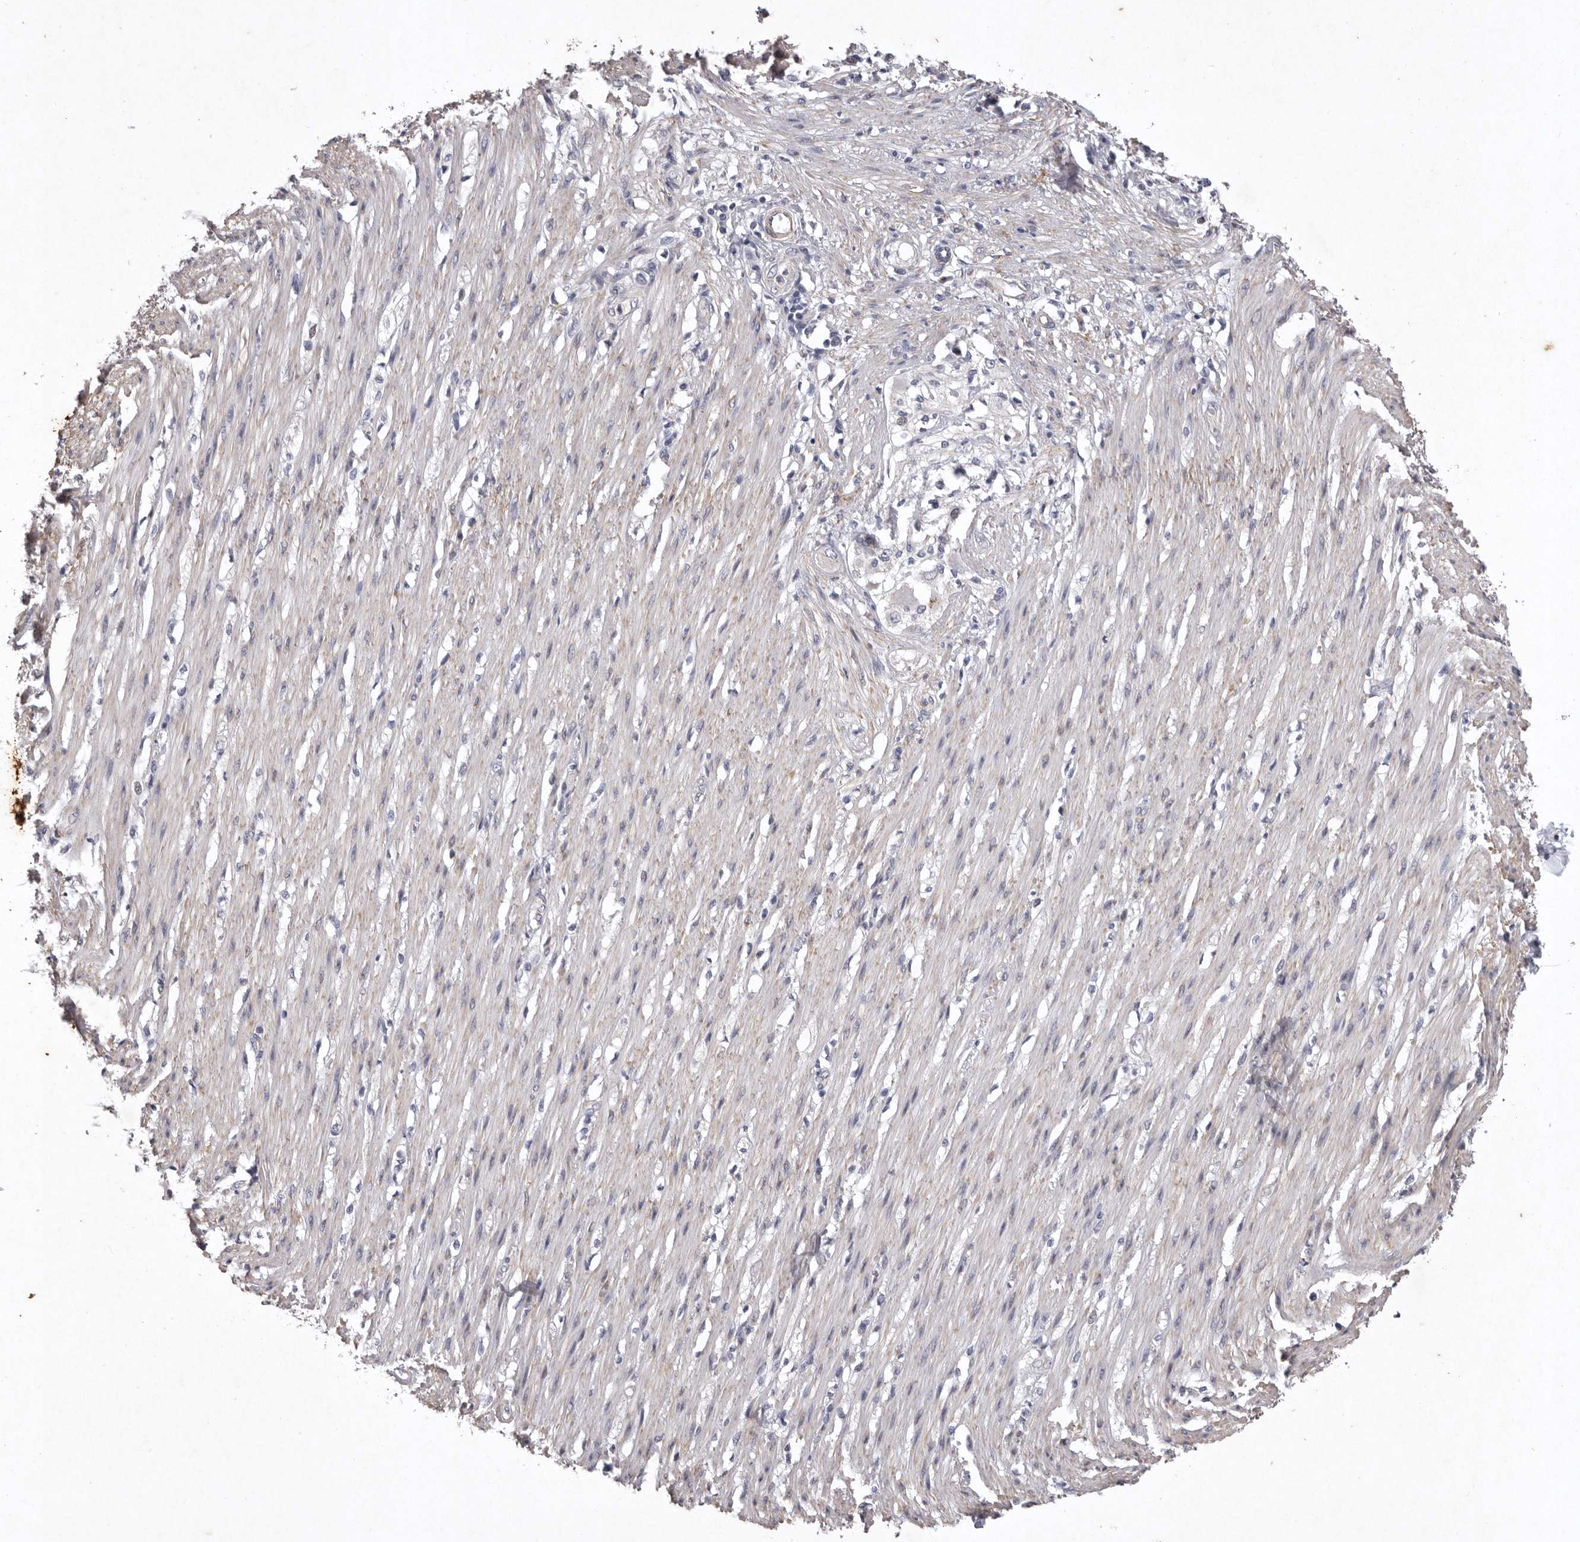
{"staining": {"intensity": "moderate", "quantity": "<25%", "location": "cytoplasmic/membranous"}, "tissue": "smooth muscle", "cell_type": "Smooth muscle cells", "image_type": "normal", "snomed": [{"axis": "morphology", "description": "Normal tissue, NOS"}, {"axis": "morphology", "description": "Adenocarcinoma, NOS"}, {"axis": "topography", "description": "Colon"}, {"axis": "topography", "description": "Peripheral nerve tissue"}], "caption": "Smooth muscle cells exhibit low levels of moderate cytoplasmic/membranous expression in approximately <25% of cells in unremarkable smooth muscle. The protein is stained brown, and the nuclei are stained in blue (DAB IHC with brightfield microscopy, high magnification).", "gene": "NKAIN4", "patient": {"sex": "male", "age": 14}}